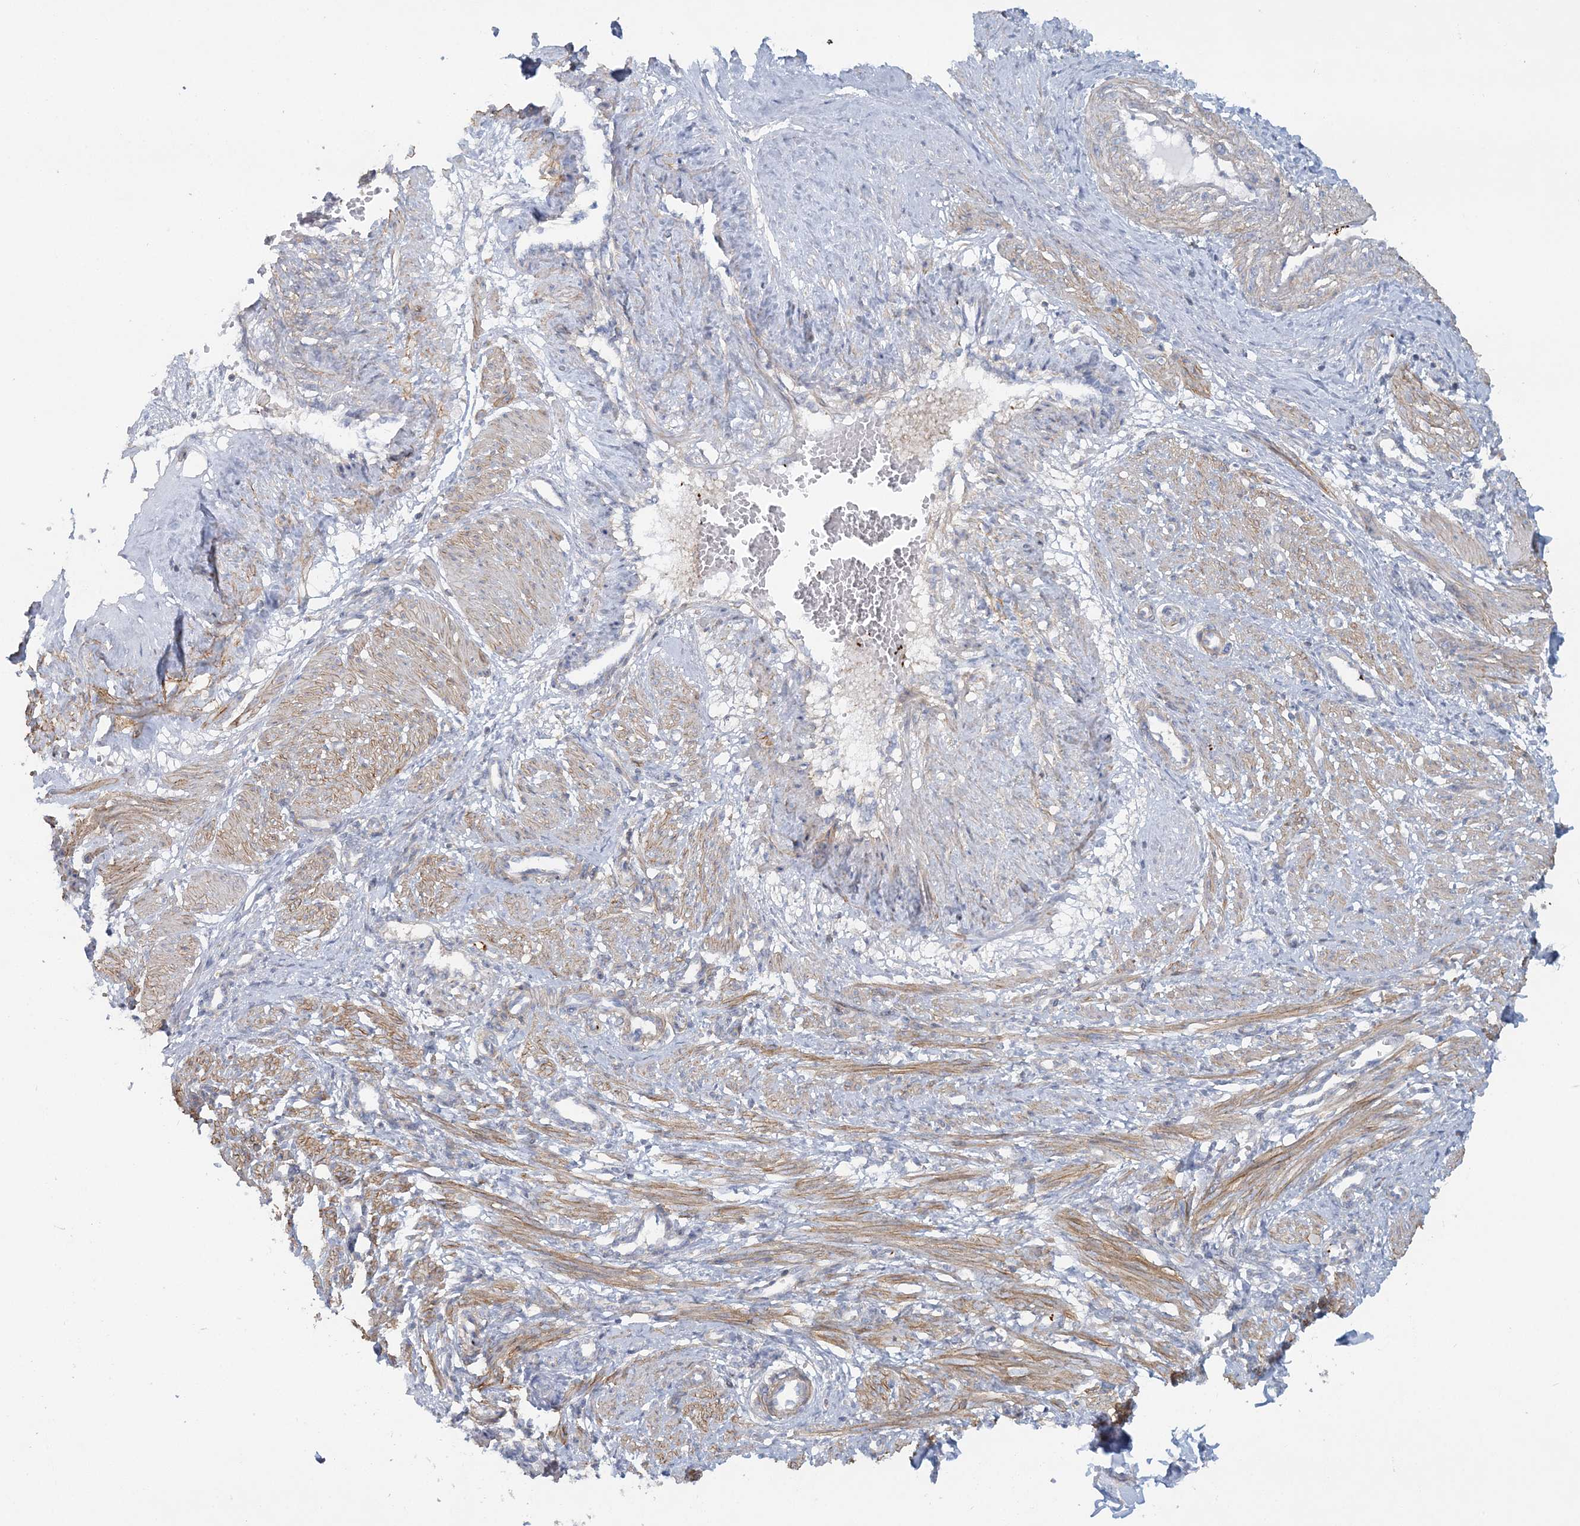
{"staining": {"intensity": "moderate", "quantity": ">75%", "location": "cytoplasmic/membranous"}, "tissue": "smooth muscle", "cell_type": "Smooth muscle cells", "image_type": "normal", "snomed": [{"axis": "morphology", "description": "Normal tissue, NOS"}, {"axis": "topography", "description": "Endometrium"}], "caption": "A histopathology image of smooth muscle stained for a protein displays moderate cytoplasmic/membranous brown staining in smooth muscle cells.", "gene": "CUEDC2", "patient": {"sex": "female", "age": 33}}